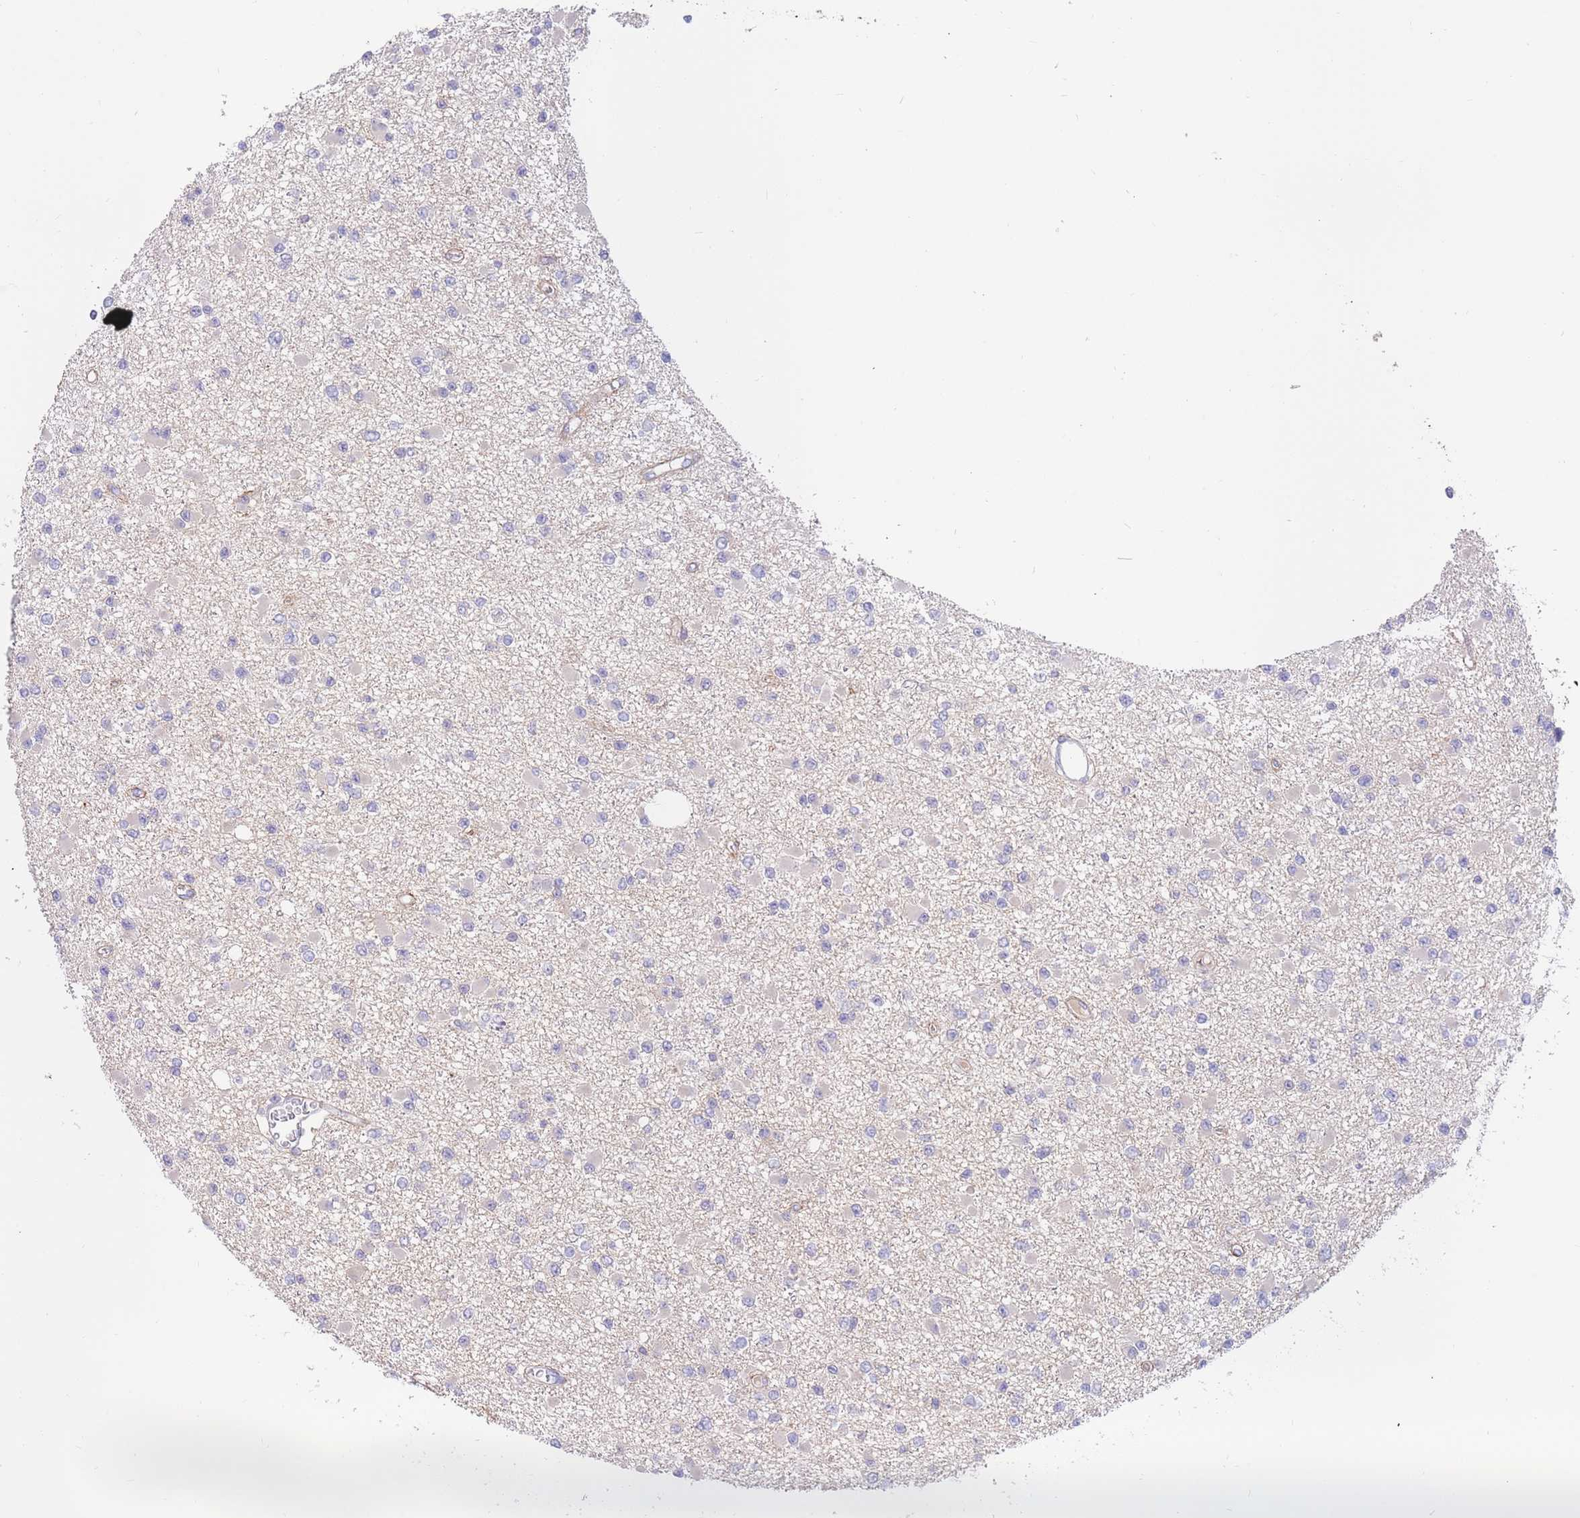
{"staining": {"intensity": "negative", "quantity": "none", "location": "none"}, "tissue": "glioma", "cell_type": "Tumor cells", "image_type": "cancer", "snomed": [{"axis": "morphology", "description": "Glioma, malignant, Low grade"}, {"axis": "topography", "description": "Brain"}], "caption": "The micrograph demonstrates no significant expression in tumor cells of glioma.", "gene": "BORCS5", "patient": {"sex": "female", "age": 22}}